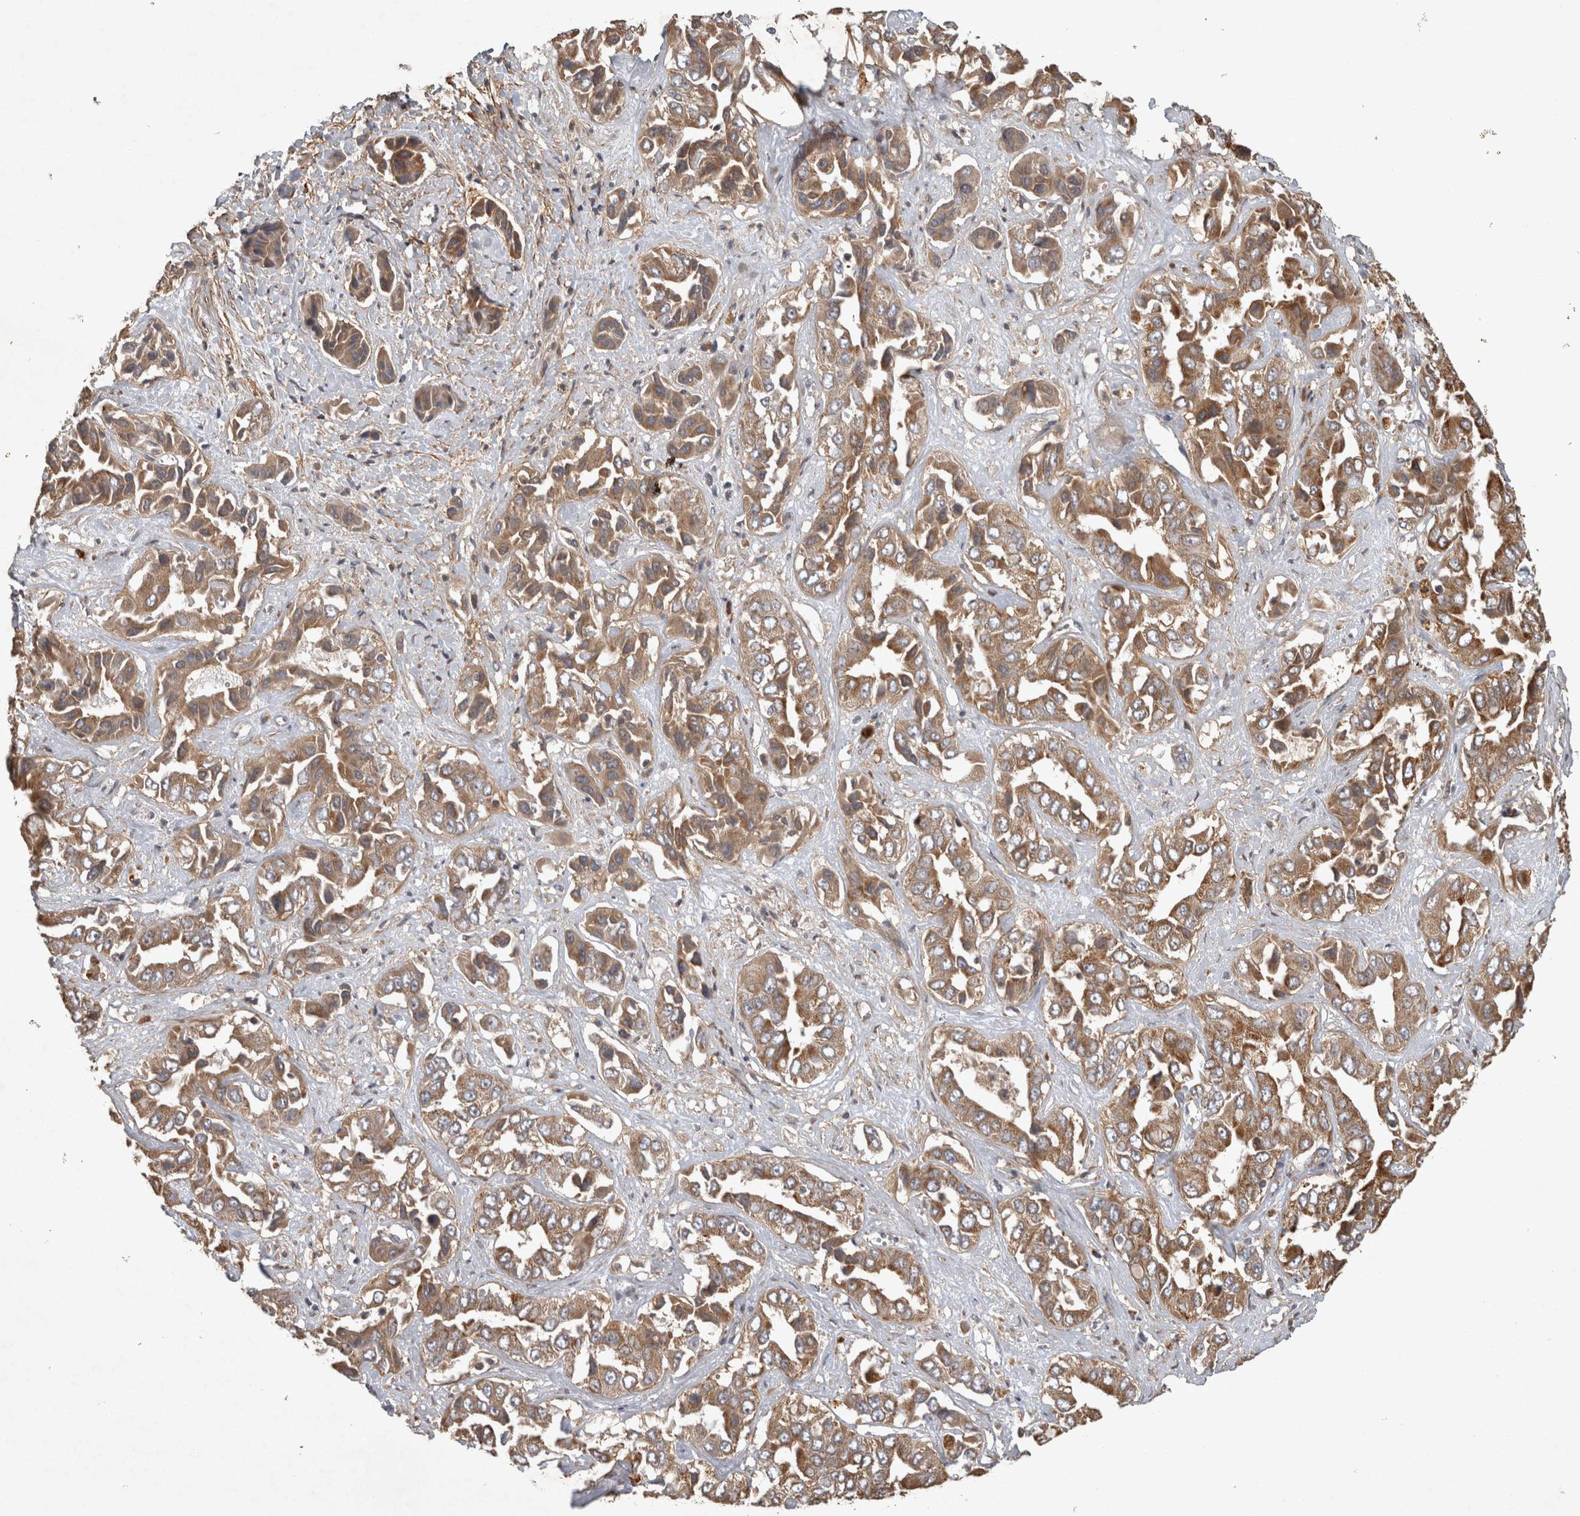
{"staining": {"intensity": "moderate", "quantity": ">75%", "location": "cytoplasmic/membranous"}, "tissue": "liver cancer", "cell_type": "Tumor cells", "image_type": "cancer", "snomed": [{"axis": "morphology", "description": "Cholangiocarcinoma"}, {"axis": "topography", "description": "Liver"}], "caption": "A photomicrograph of liver cancer (cholangiocarcinoma) stained for a protein shows moderate cytoplasmic/membranous brown staining in tumor cells.", "gene": "TRMT61B", "patient": {"sex": "female", "age": 52}}